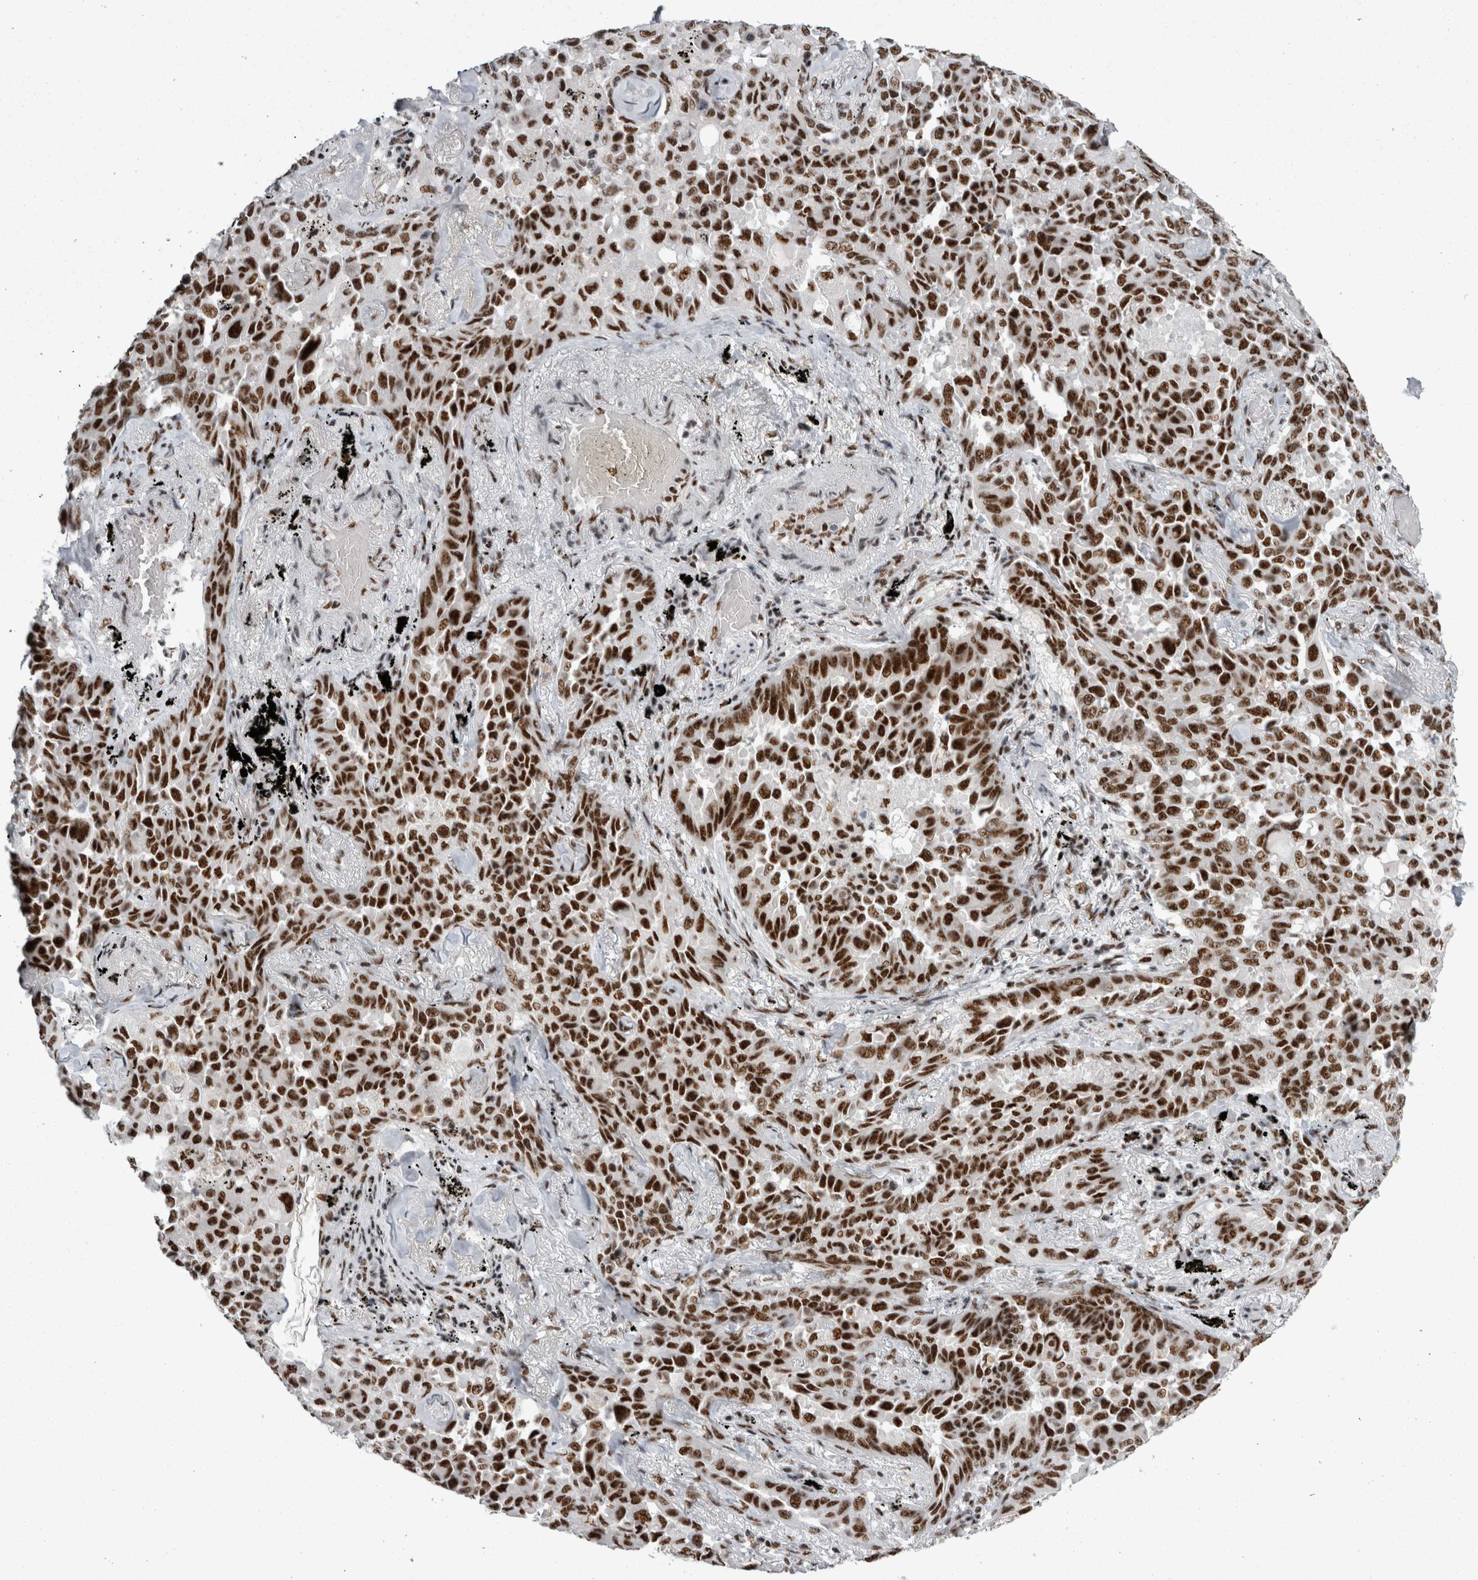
{"staining": {"intensity": "strong", "quantity": ">75%", "location": "nuclear"}, "tissue": "lung cancer", "cell_type": "Tumor cells", "image_type": "cancer", "snomed": [{"axis": "morphology", "description": "Adenocarcinoma, NOS"}, {"axis": "topography", "description": "Lung"}], "caption": "Immunohistochemical staining of adenocarcinoma (lung) demonstrates high levels of strong nuclear protein expression in about >75% of tumor cells.", "gene": "SNRNP40", "patient": {"sex": "female", "age": 67}}